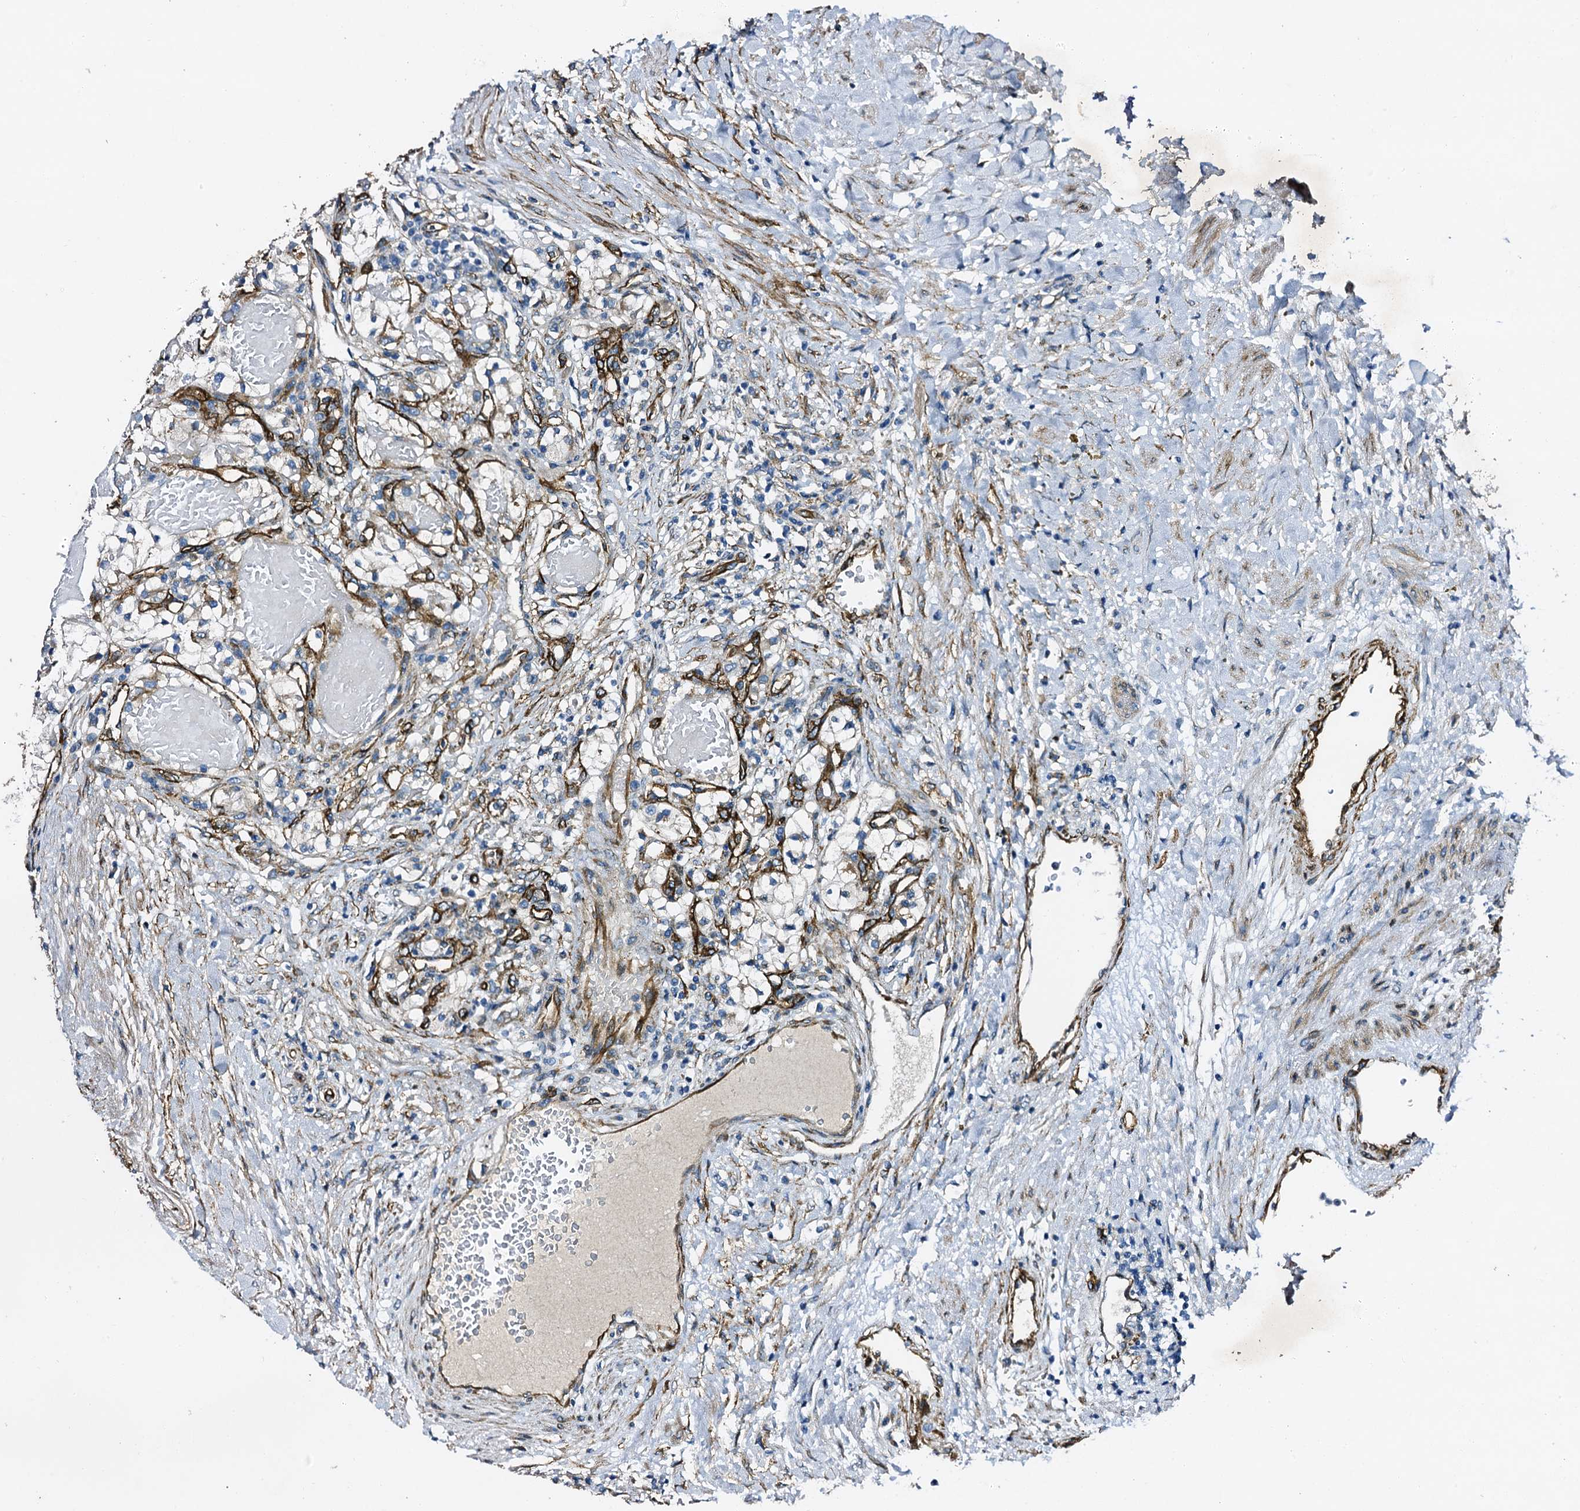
{"staining": {"intensity": "negative", "quantity": "none", "location": "none"}, "tissue": "renal cancer", "cell_type": "Tumor cells", "image_type": "cancer", "snomed": [{"axis": "morphology", "description": "Normal tissue, NOS"}, {"axis": "morphology", "description": "Adenocarcinoma, NOS"}, {"axis": "topography", "description": "Kidney"}], "caption": "The immunohistochemistry photomicrograph has no significant expression in tumor cells of renal cancer (adenocarcinoma) tissue.", "gene": "DBX1", "patient": {"sex": "male", "age": 68}}